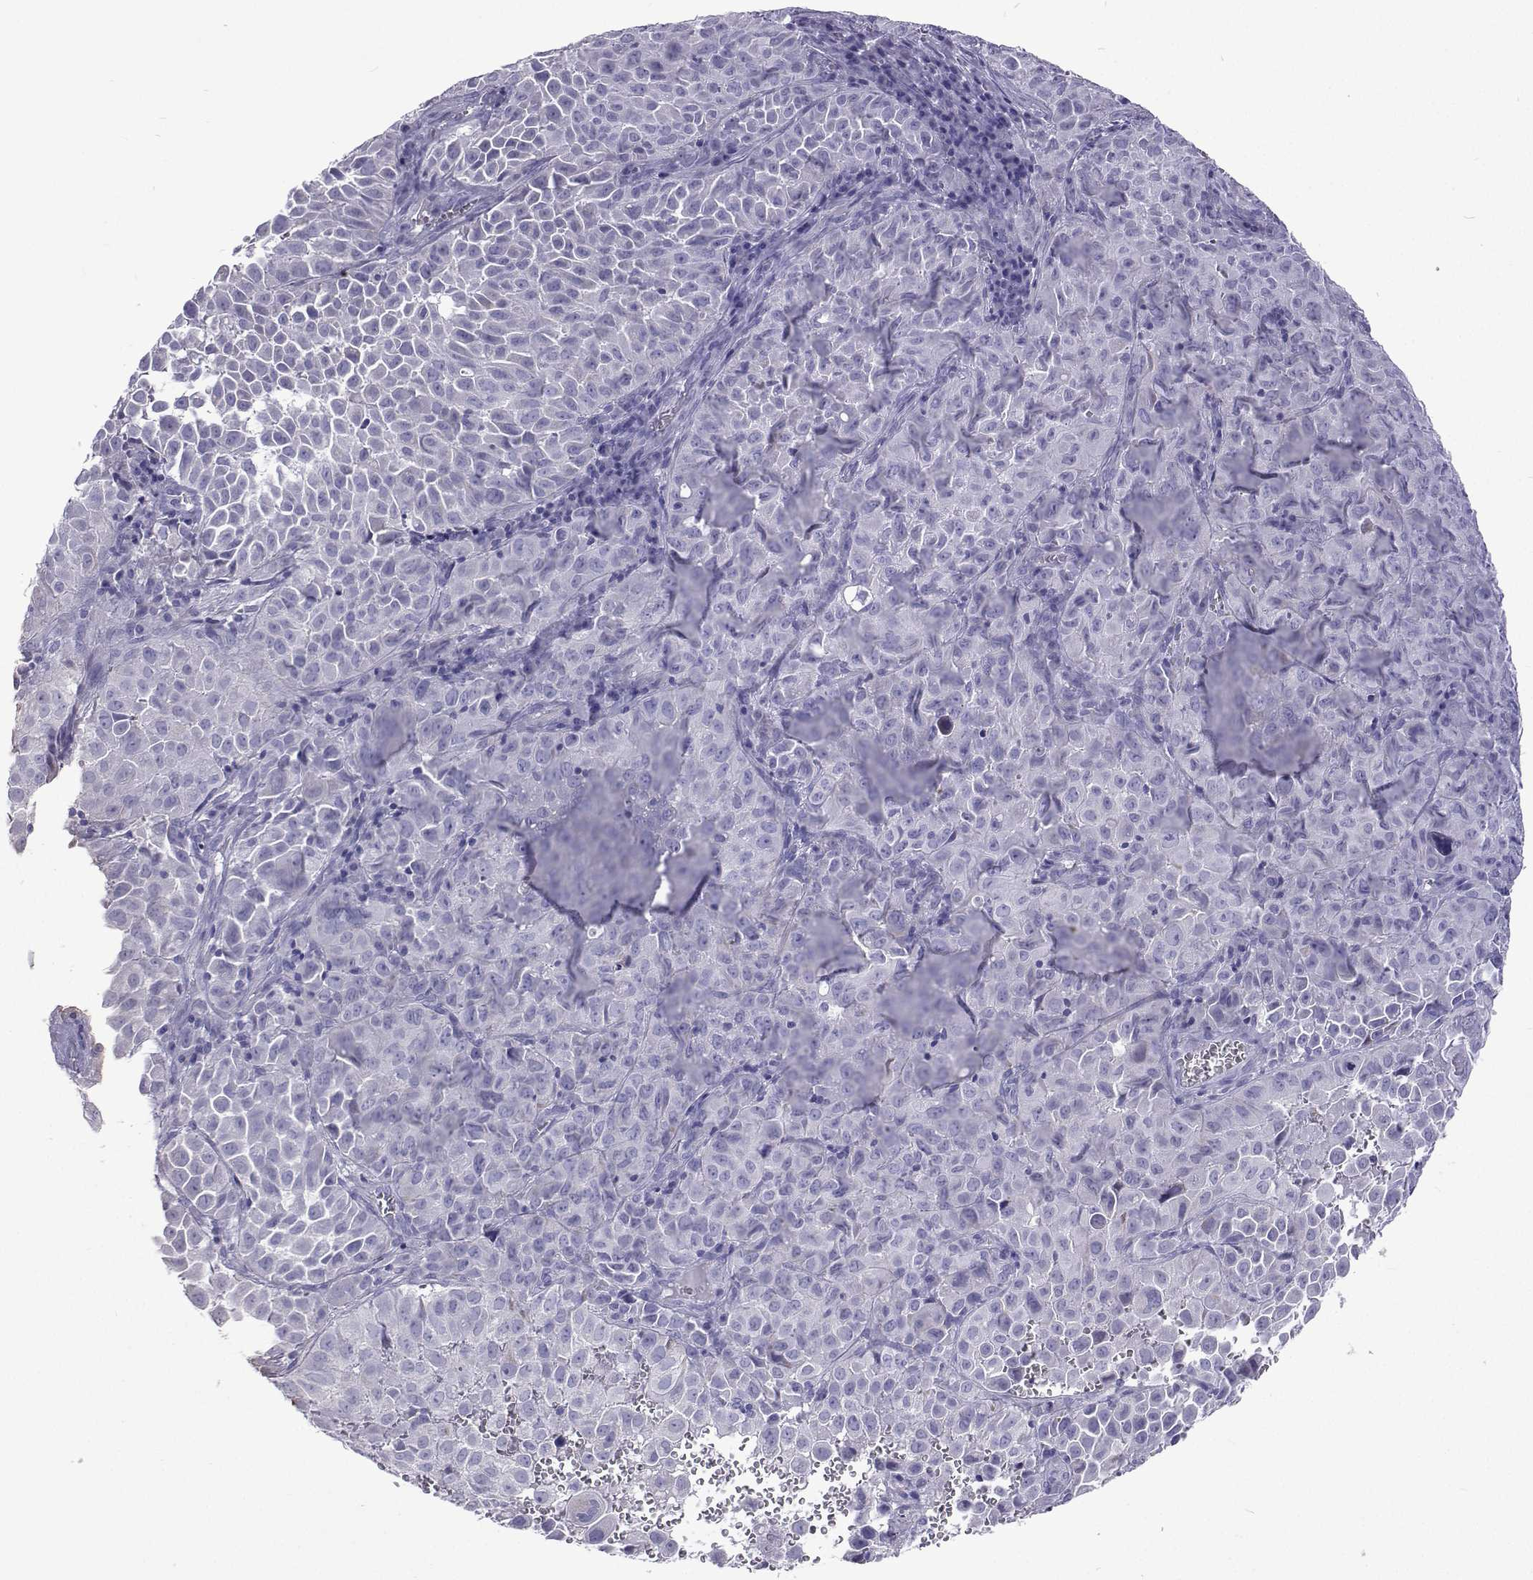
{"staining": {"intensity": "negative", "quantity": "none", "location": "none"}, "tissue": "cervical cancer", "cell_type": "Tumor cells", "image_type": "cancer", "snomed": [{"axis": "morphology", "description": "Squamous cell carcinoma, NOS"}, {"axis": "topography", "description": "Cervix"}], "caption": "IHC of human squamous cell carcinoma (cervical) displays no positivity in tumor cells.", "gene": "UMODL1", "patient": {"sex": "female", "age": 55}}